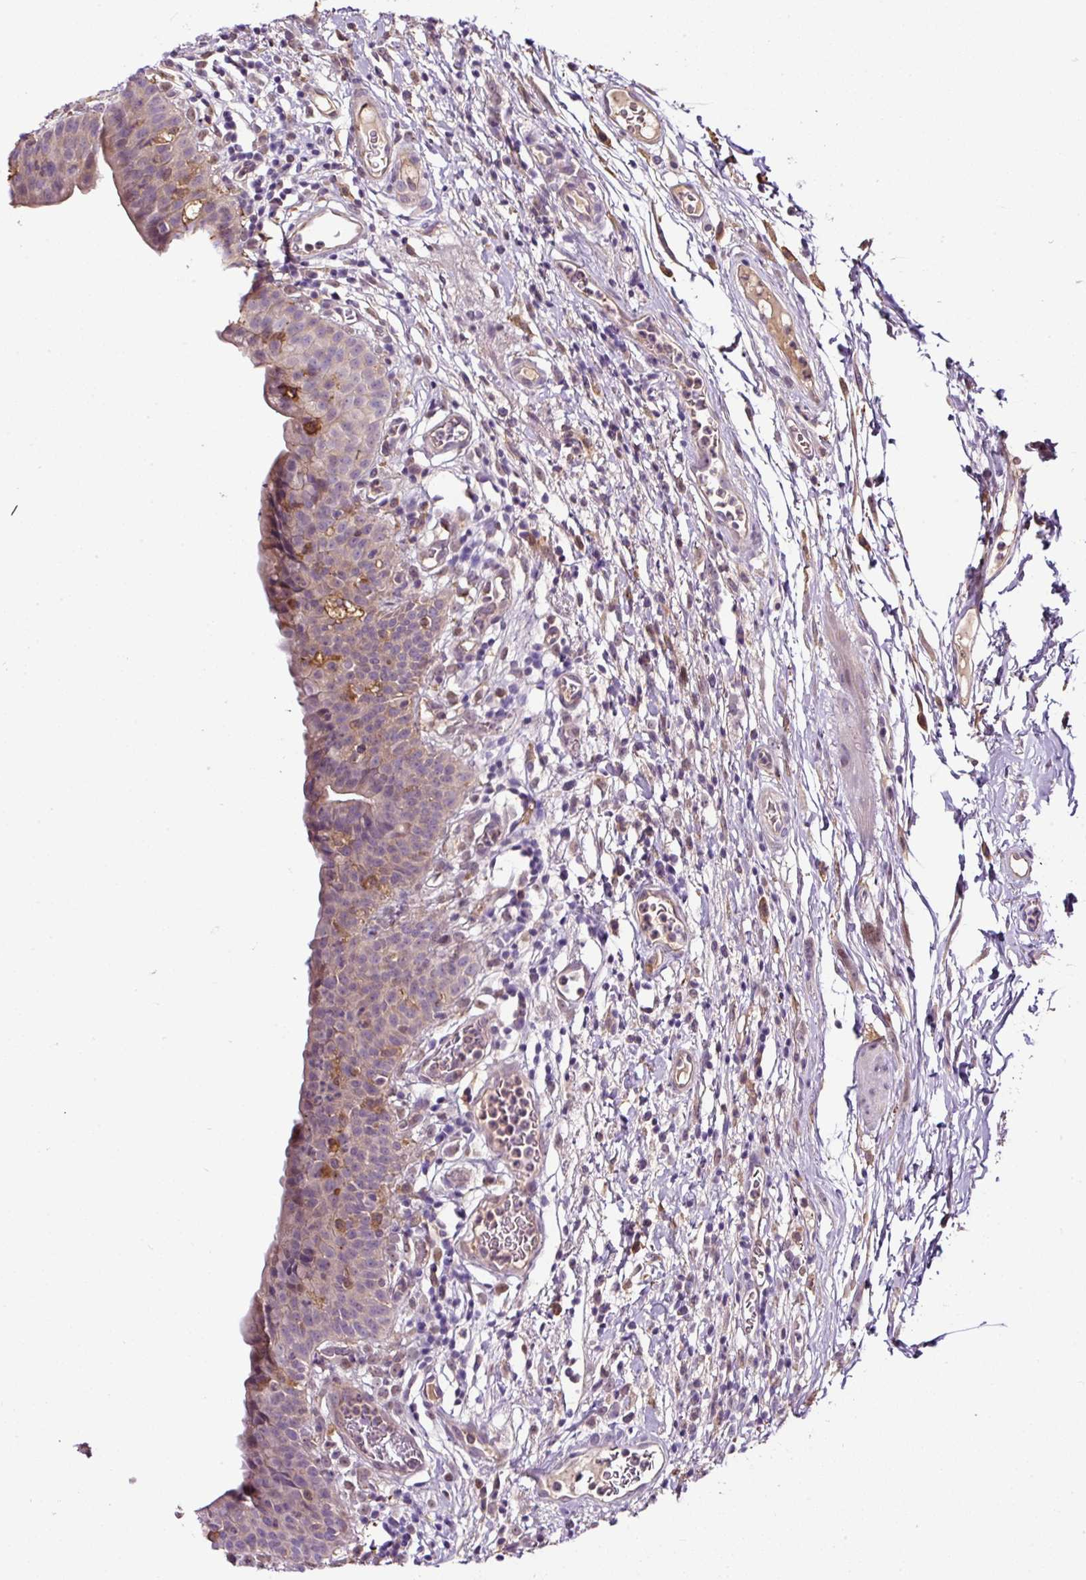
{"staining": {"intensity": "weak", "quantity": "25%-75%", "location": "cytoplasmic/membranous"}, "tissue": "urinary bladder", "cell_type": "Urothelial cells", "image_type": "normal", "snomed": [{"axis": "morphology", "description": "Normal tissue, NOS"}, {"axis": "morphology", "description": "Inflammation, NOS"}, {"axis": "topography", "description": "Urinary bladder"}], "caption": "The photomicrograph displays staining of normal urinary bladder, revealing weak cytoplasmic/membranous protein expression (brown color) within urothelial cells.", "gene": "LRRC24", "patient": {"sex": "male", "age": 57}}